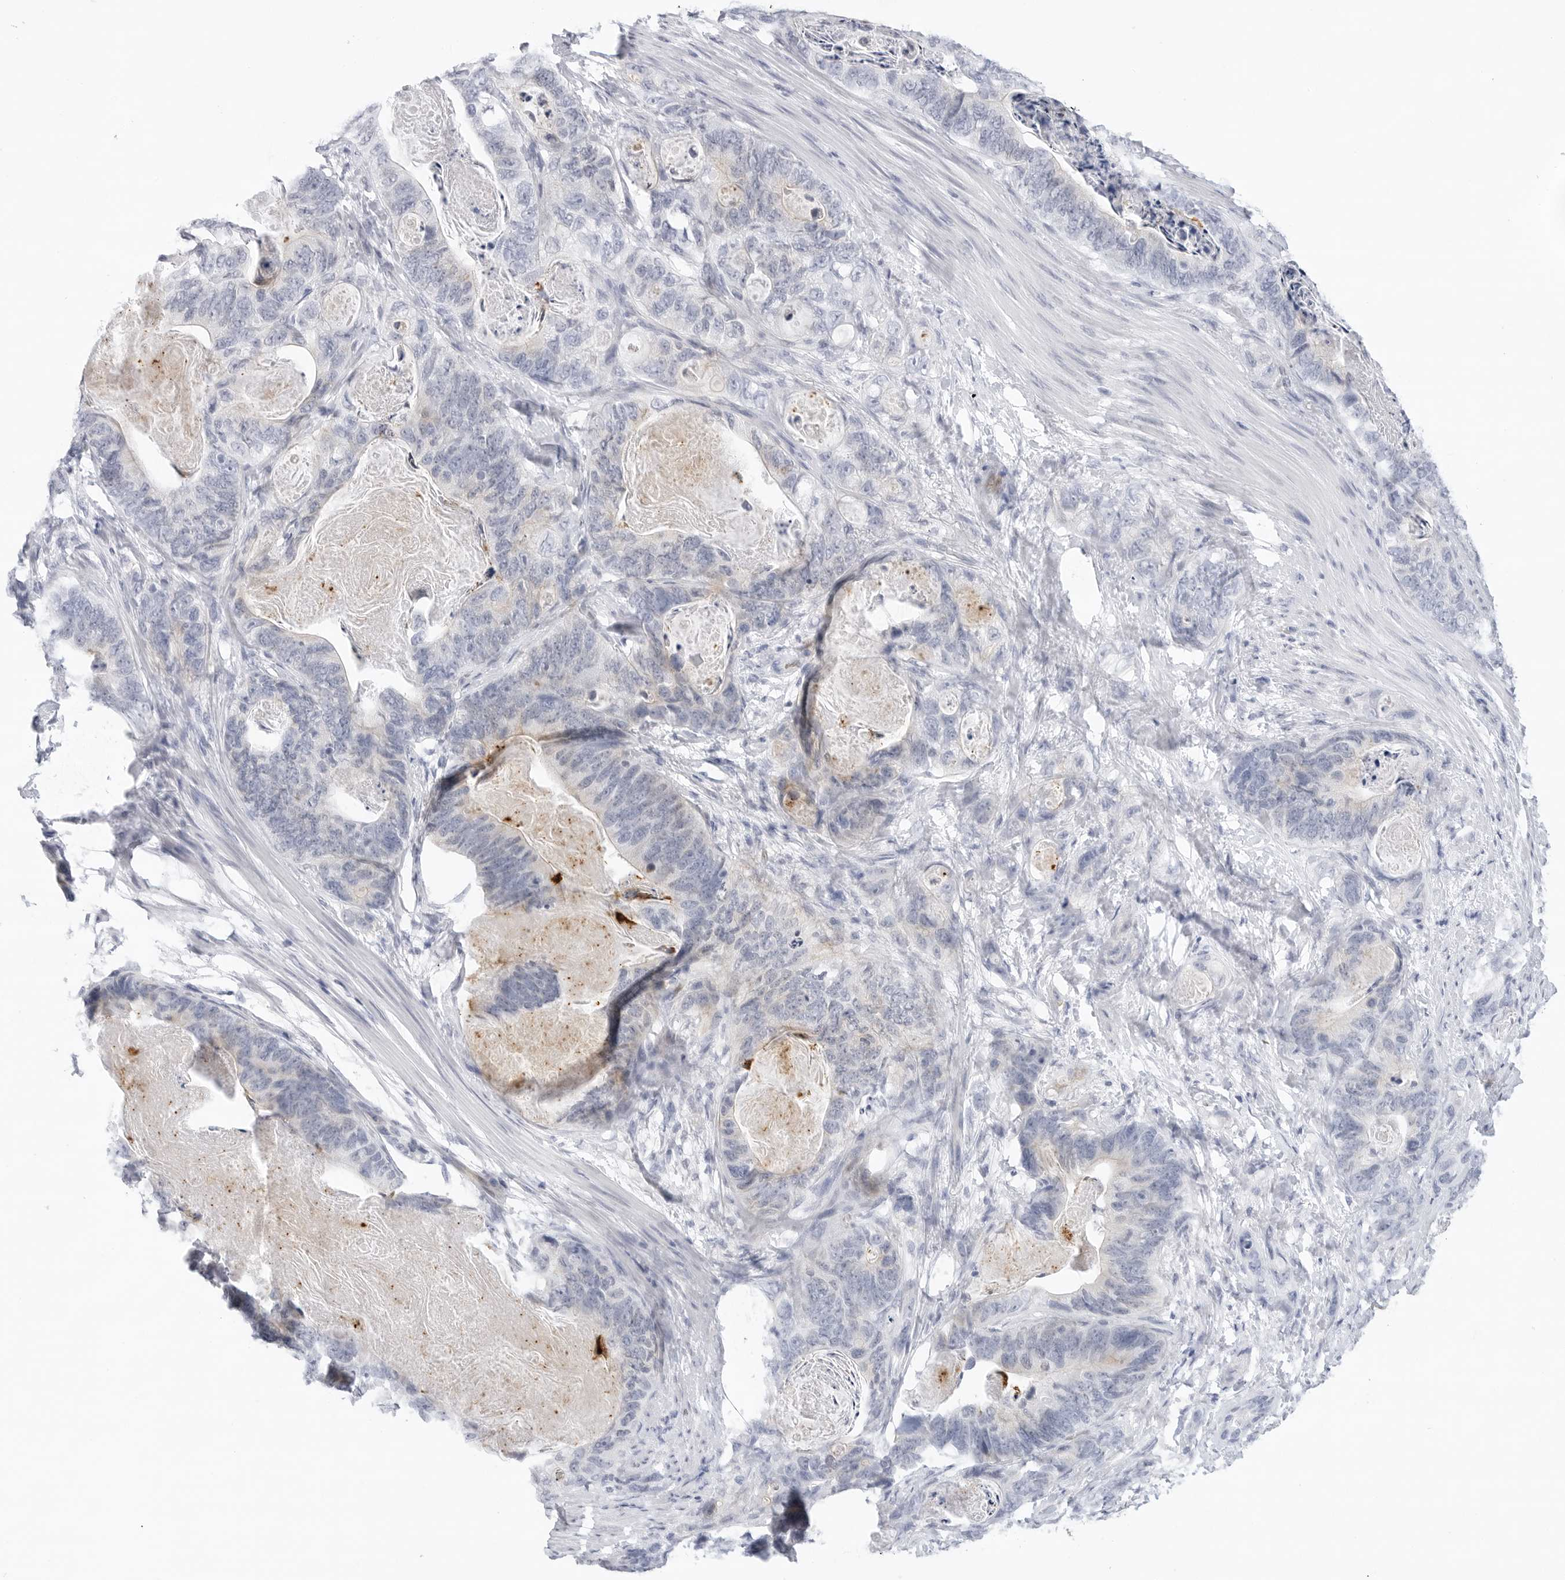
{"staining": {"intensity": "negative", "quantity": "none", "location": "none"}, "tissue": "stomach cancer", "cell_type": "Tumor cells", "image_type": "cancer", "snomed": [{"axis": "morphology", "description": "Normal tissue, NOS"}, {"axis": "morphology", "description": "Adenocarcinoma, NOS"}, {"axis": "topography", "description": "Stomach"}], "caption": "DAB (3,3'-diaminobenzidine) immunohistochemical staining of stomach cancer exhibits no significant positivity in tumor cells.", "gene": "SLC19A1", "patient": {"sex": "female", "age": 89}}